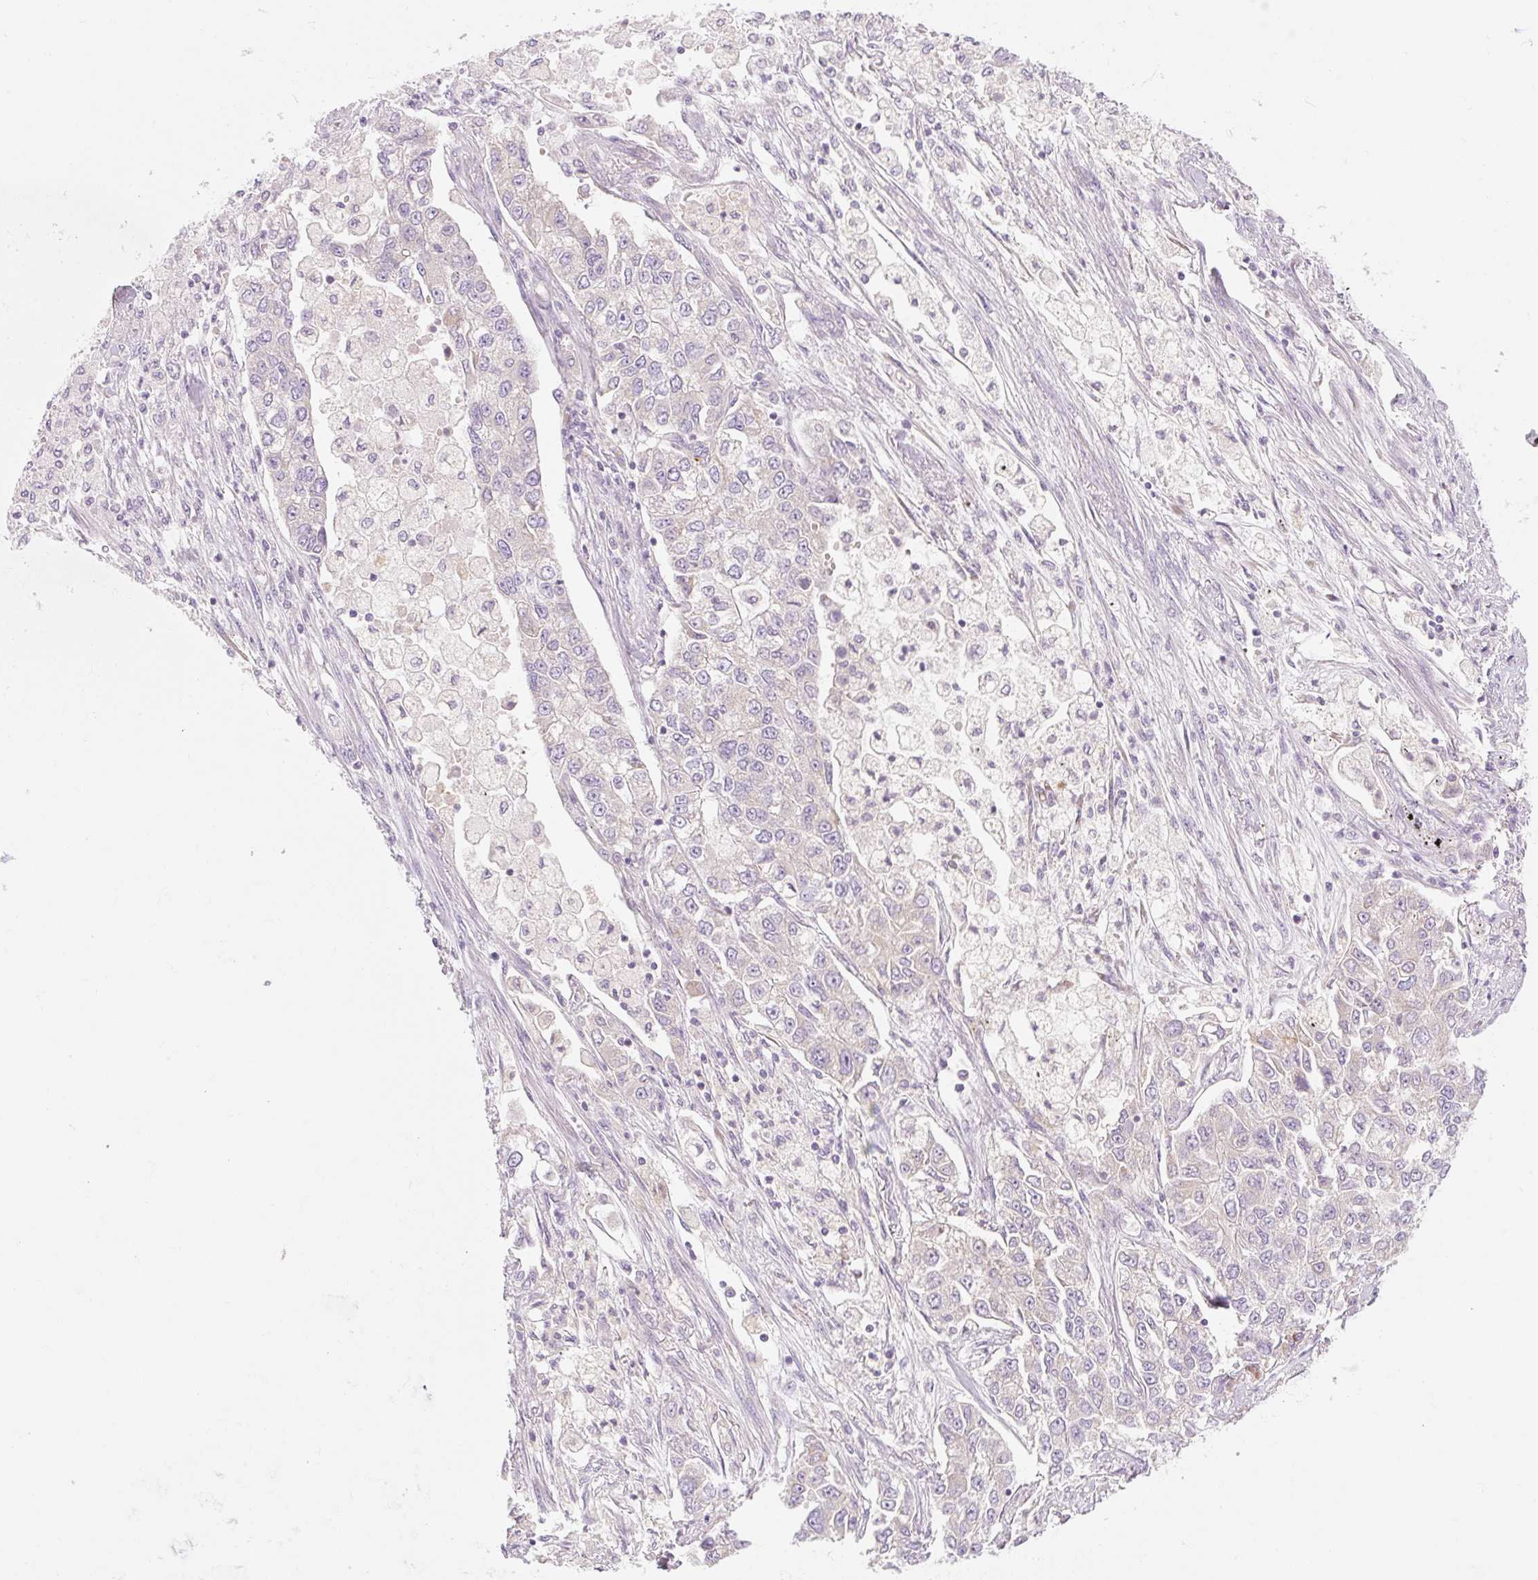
{"staining": {"intensity": "negative", "quantity": "none", "location": "none"}, "tissue": "lung cancer", "cell_type": "Tumor cells", "image_type": "cancer", "snomed": [{"axis": "morphology", "description": "Adenocarcinoma, NOS"}, {"axis": "topography", "description": "Lung"}], "caption": "Immunohistochemistry photomicrograph of human lung adenocarcinoma stained for a protein (brown), which reveals no expression in tumor cells.", "gene": "MYO1D", "patient": {"sex": "male", "age": 49}}